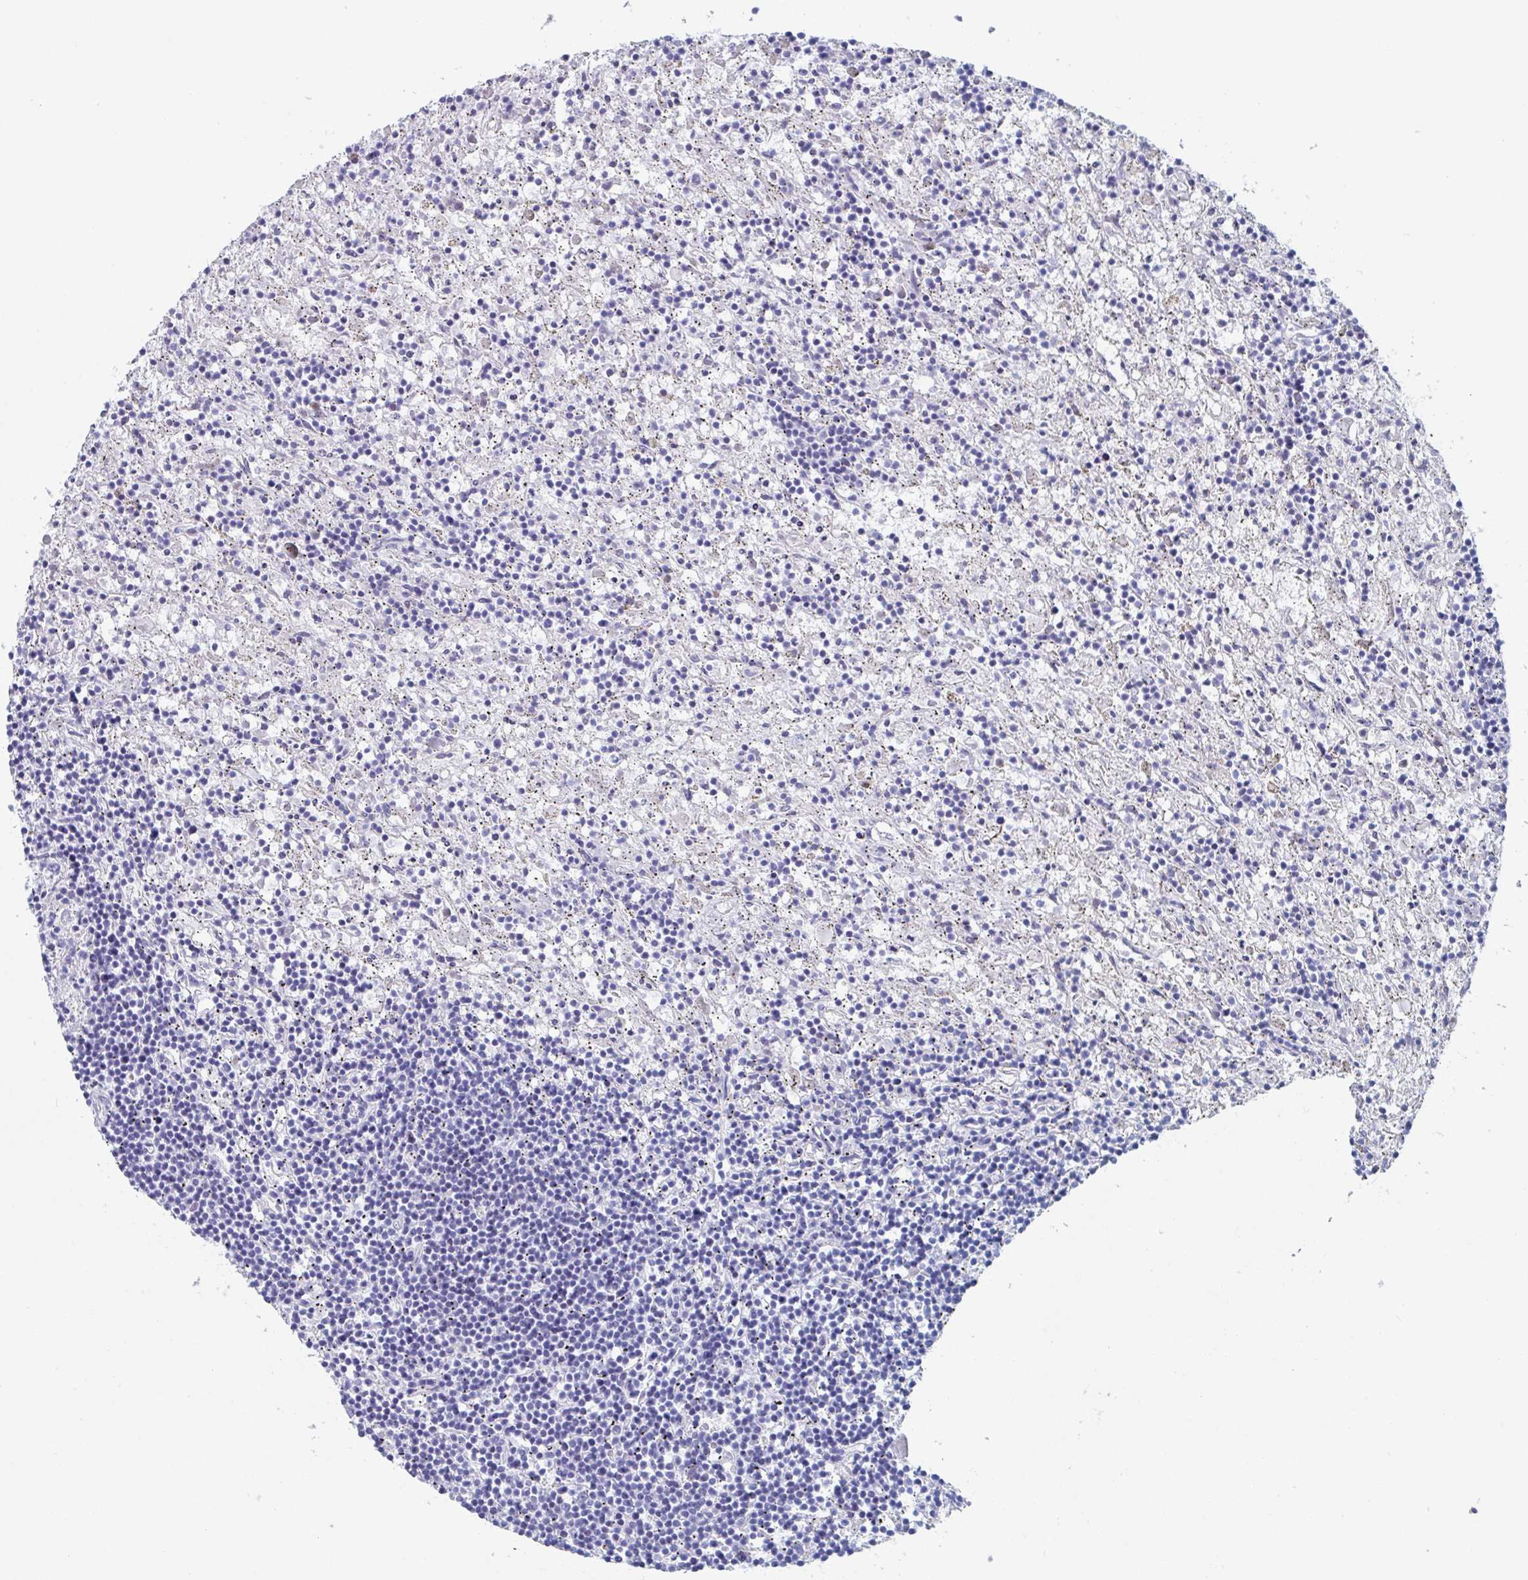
{"staining": {"intensity": "negative", "quantity": "none", "location": "none"}, "tissue": "lymphoma", "cell_type": "Tumor cells", "image_type": "cancer", "snomed": [{"axis": "morphology", "description": "Malignant lymphoma, non-Hodgkin's type, Low grade"}, {"axis": "topography", "description": "Spleen"}], "caption": "Tumor cells show no significant positivity in lymphoma.", "gene": "NT5C3B", "patient": {"sex": "male", "age": 76}}